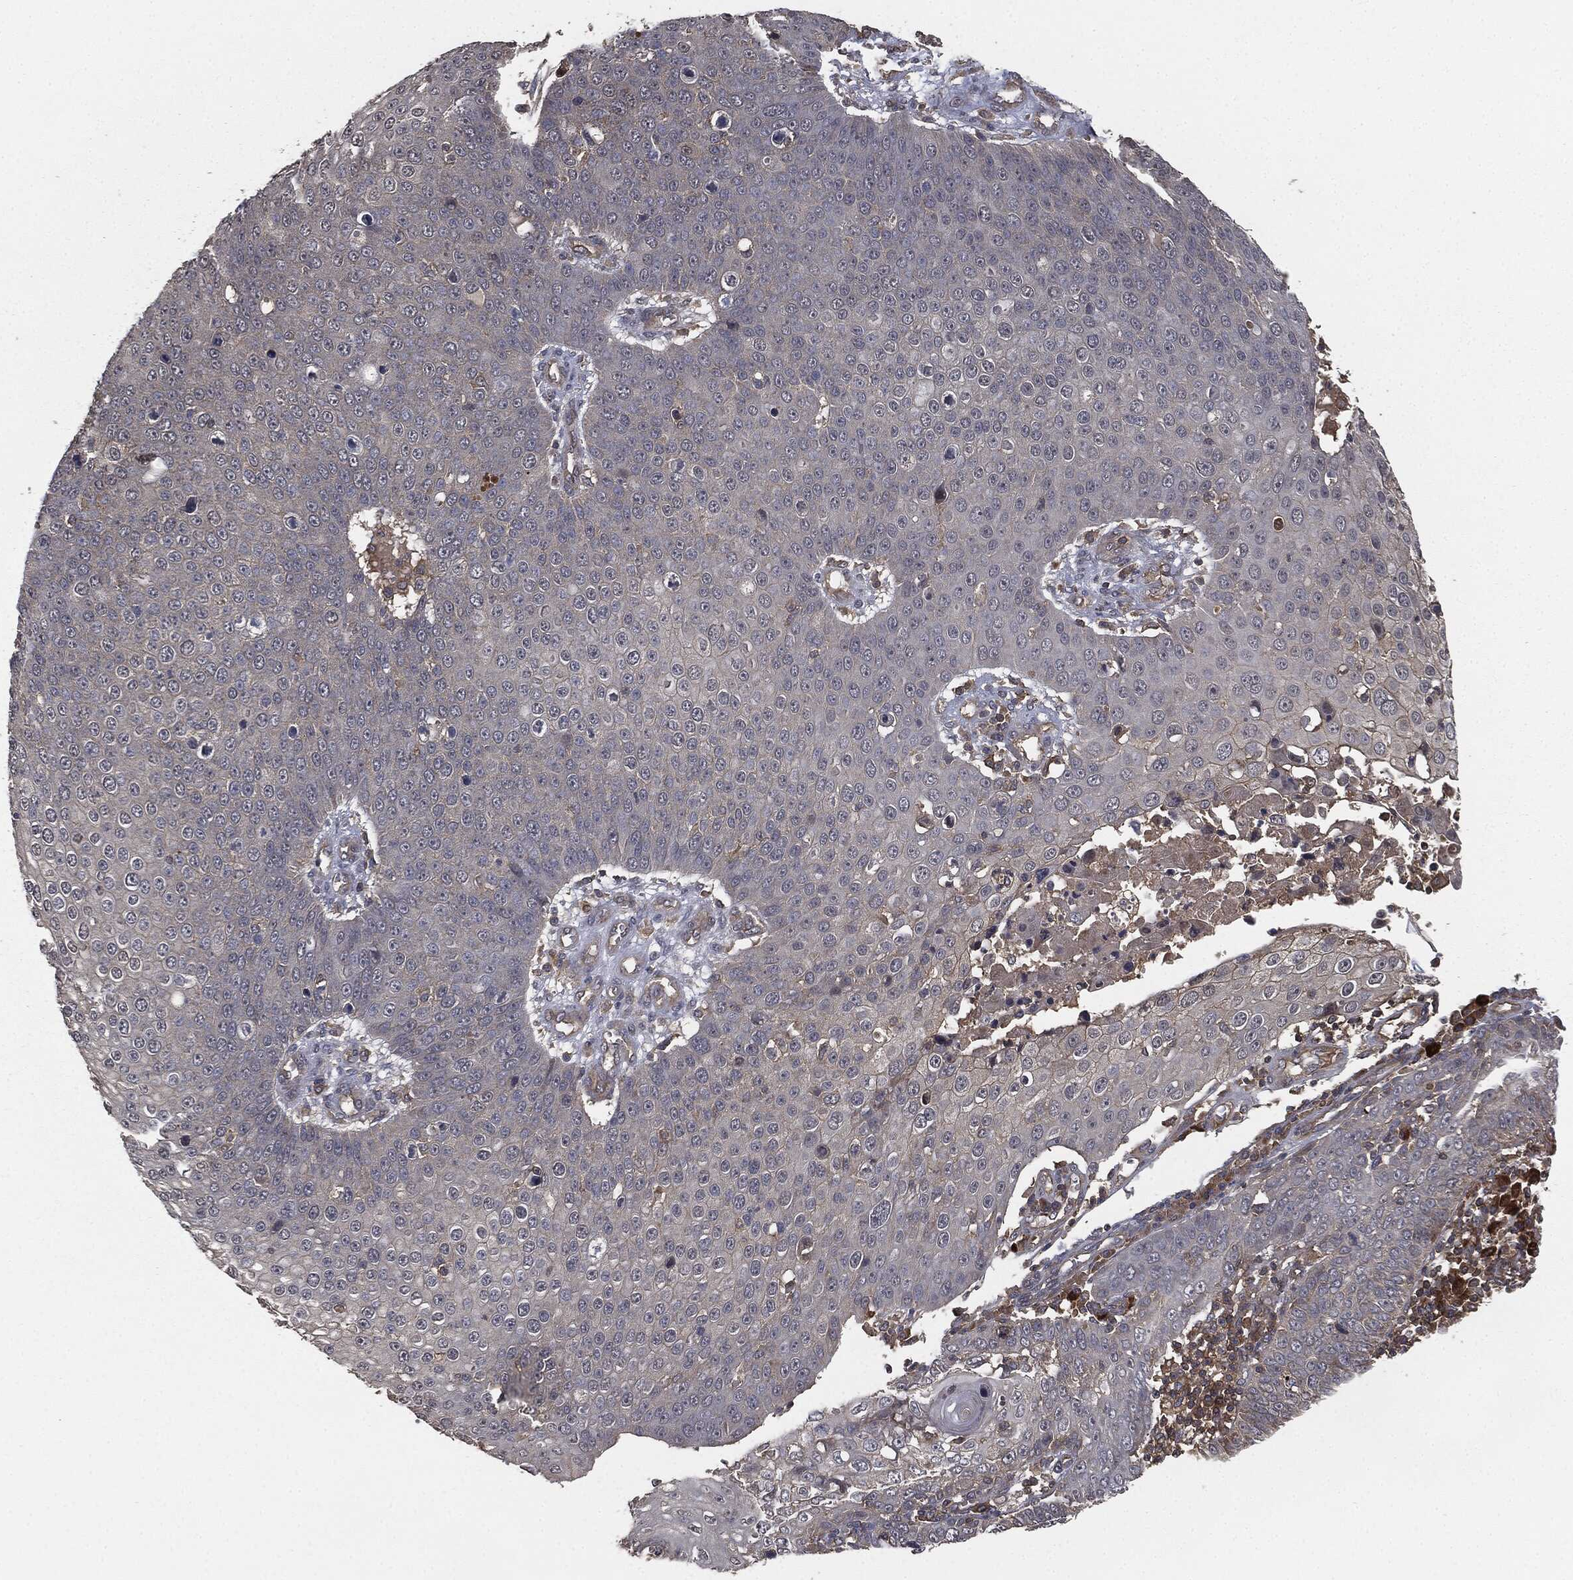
{"staining": {"intensity": "negative", "quantity": "none", "location": "none"}, "tissue": "skin cancer", "cell_type": "Tumor cells", "image_type": "cancer", "snomed": [{"axis": "morphology", "description": "Squamous cell carcinoma, NOS"}, {"axis": "topography", "description": "Skin"}], "caption": "Immunohistochemical staining of skin cancer (squamous cell carcinoma) displays no significant staining in tumor cells.", "gene": "ERBIN", "patient": {"sex": "male", "age": 71}}